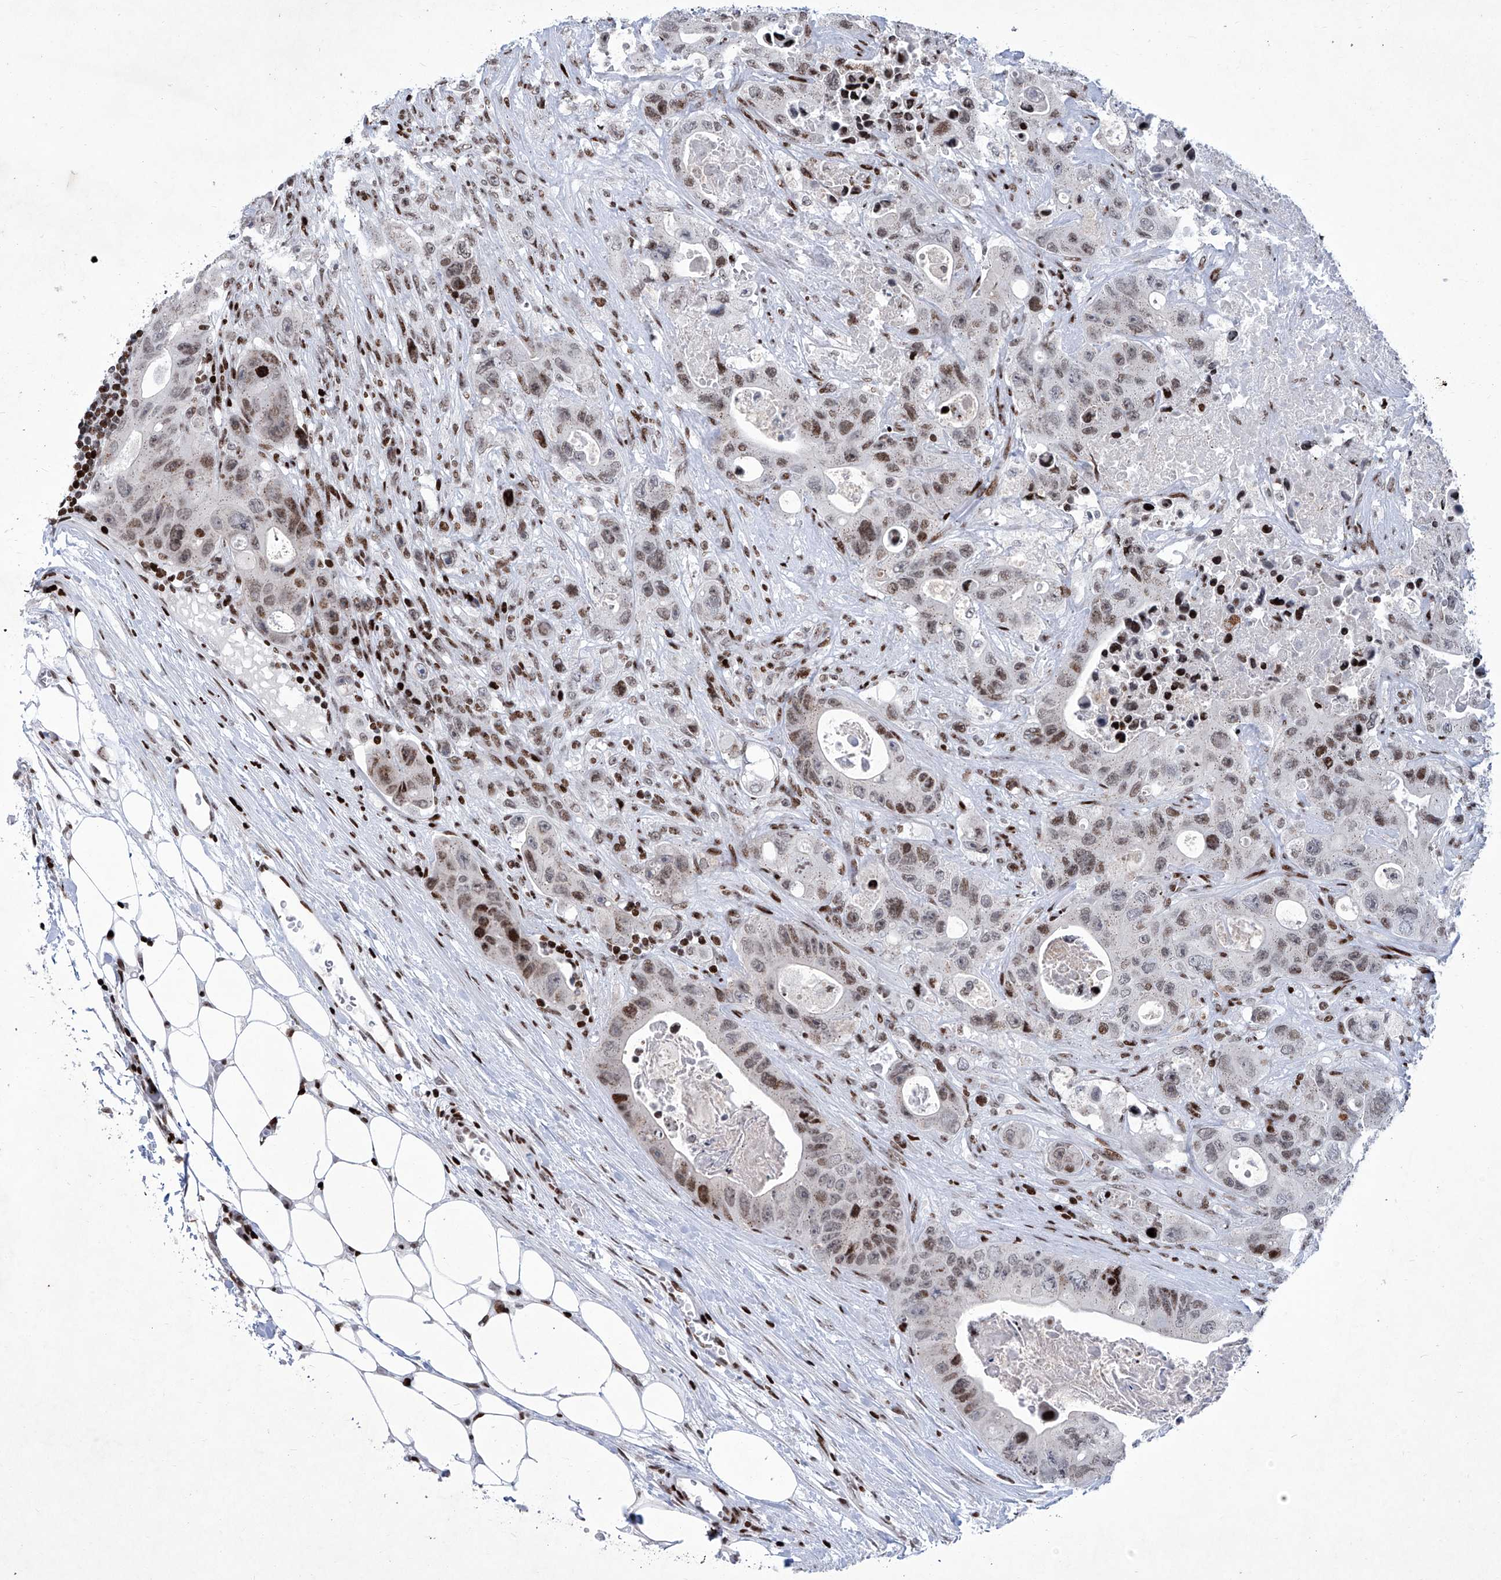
{"staining": {"intensity": "moderate", "quantity": "25%-75%", "location": "nuclear"}, "tissue": "colorectal cancer", "cell_type": "Tumor cells", "image_type": "cancer", "snomed": [{"axis": "morphology", "description": "Adenocarcinoma, NOS"}, {"axis": "topography", "description": "Colon"}], "caption": "Colorectal adenocarcinoma was stained to show a protein in brown. There is medium levels of moderate nuclear staining in about 25%-75% of tumor cells.", "gene": "HEY2", "patient": {"sex": "female", "age": 46}}